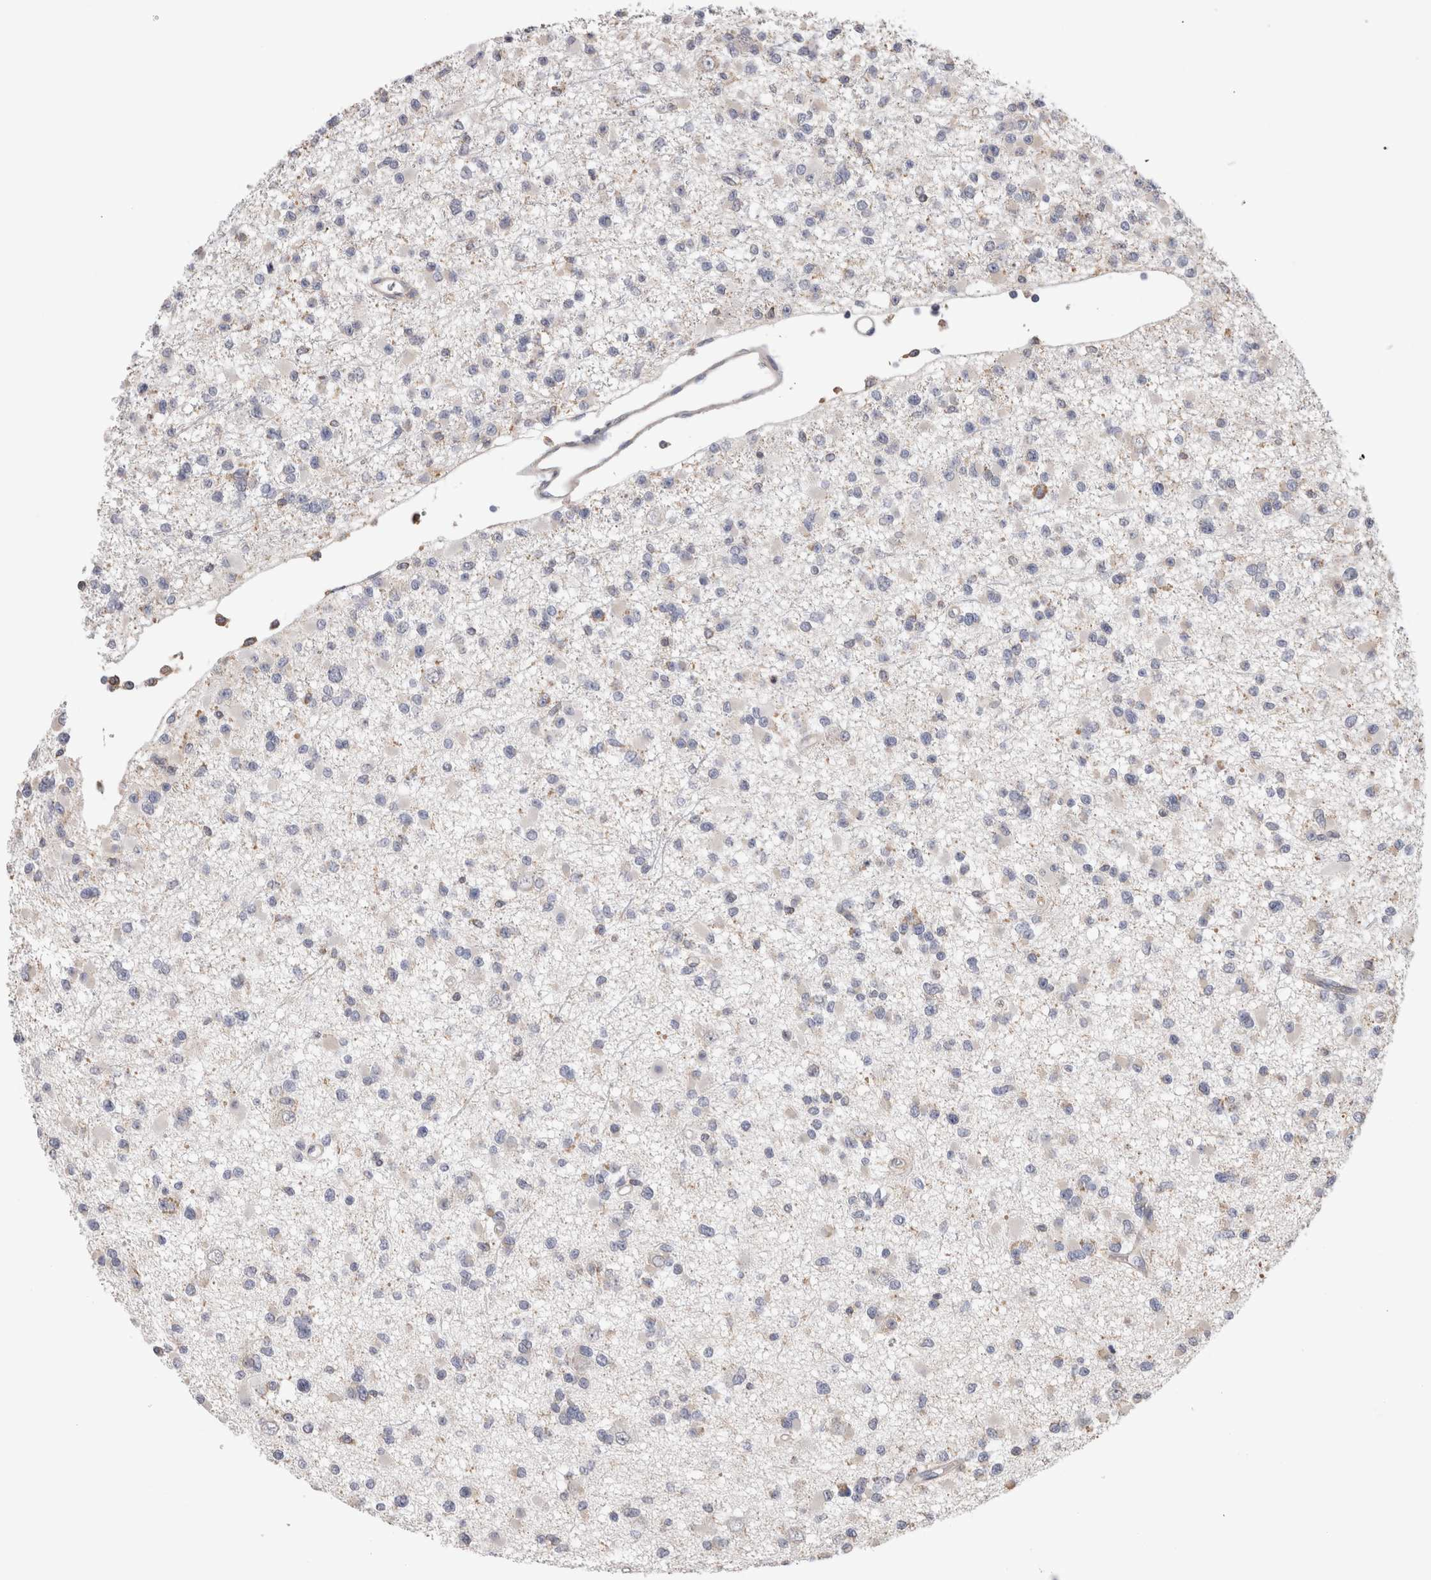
{"staining": {"intensity": "negative", "quantity": "none", "location": "none"}, "tissue": "glioma", "cell_type": "Tumor cells", "image_type": "cancer", "snomed": [{"axis": "morphology", "description": "Glioma, malignant, Low grade"}, {"axis": "topography", "description": "Brain"}], "caption": "An immunohistochemistry (IHC) image of malignant glioma (low-grade) is shown. There is no staining in tumor cells of malignant glioma (low-grade).", "gene": "SMAP2", "patient": {"sex": "female", "age": 22}}